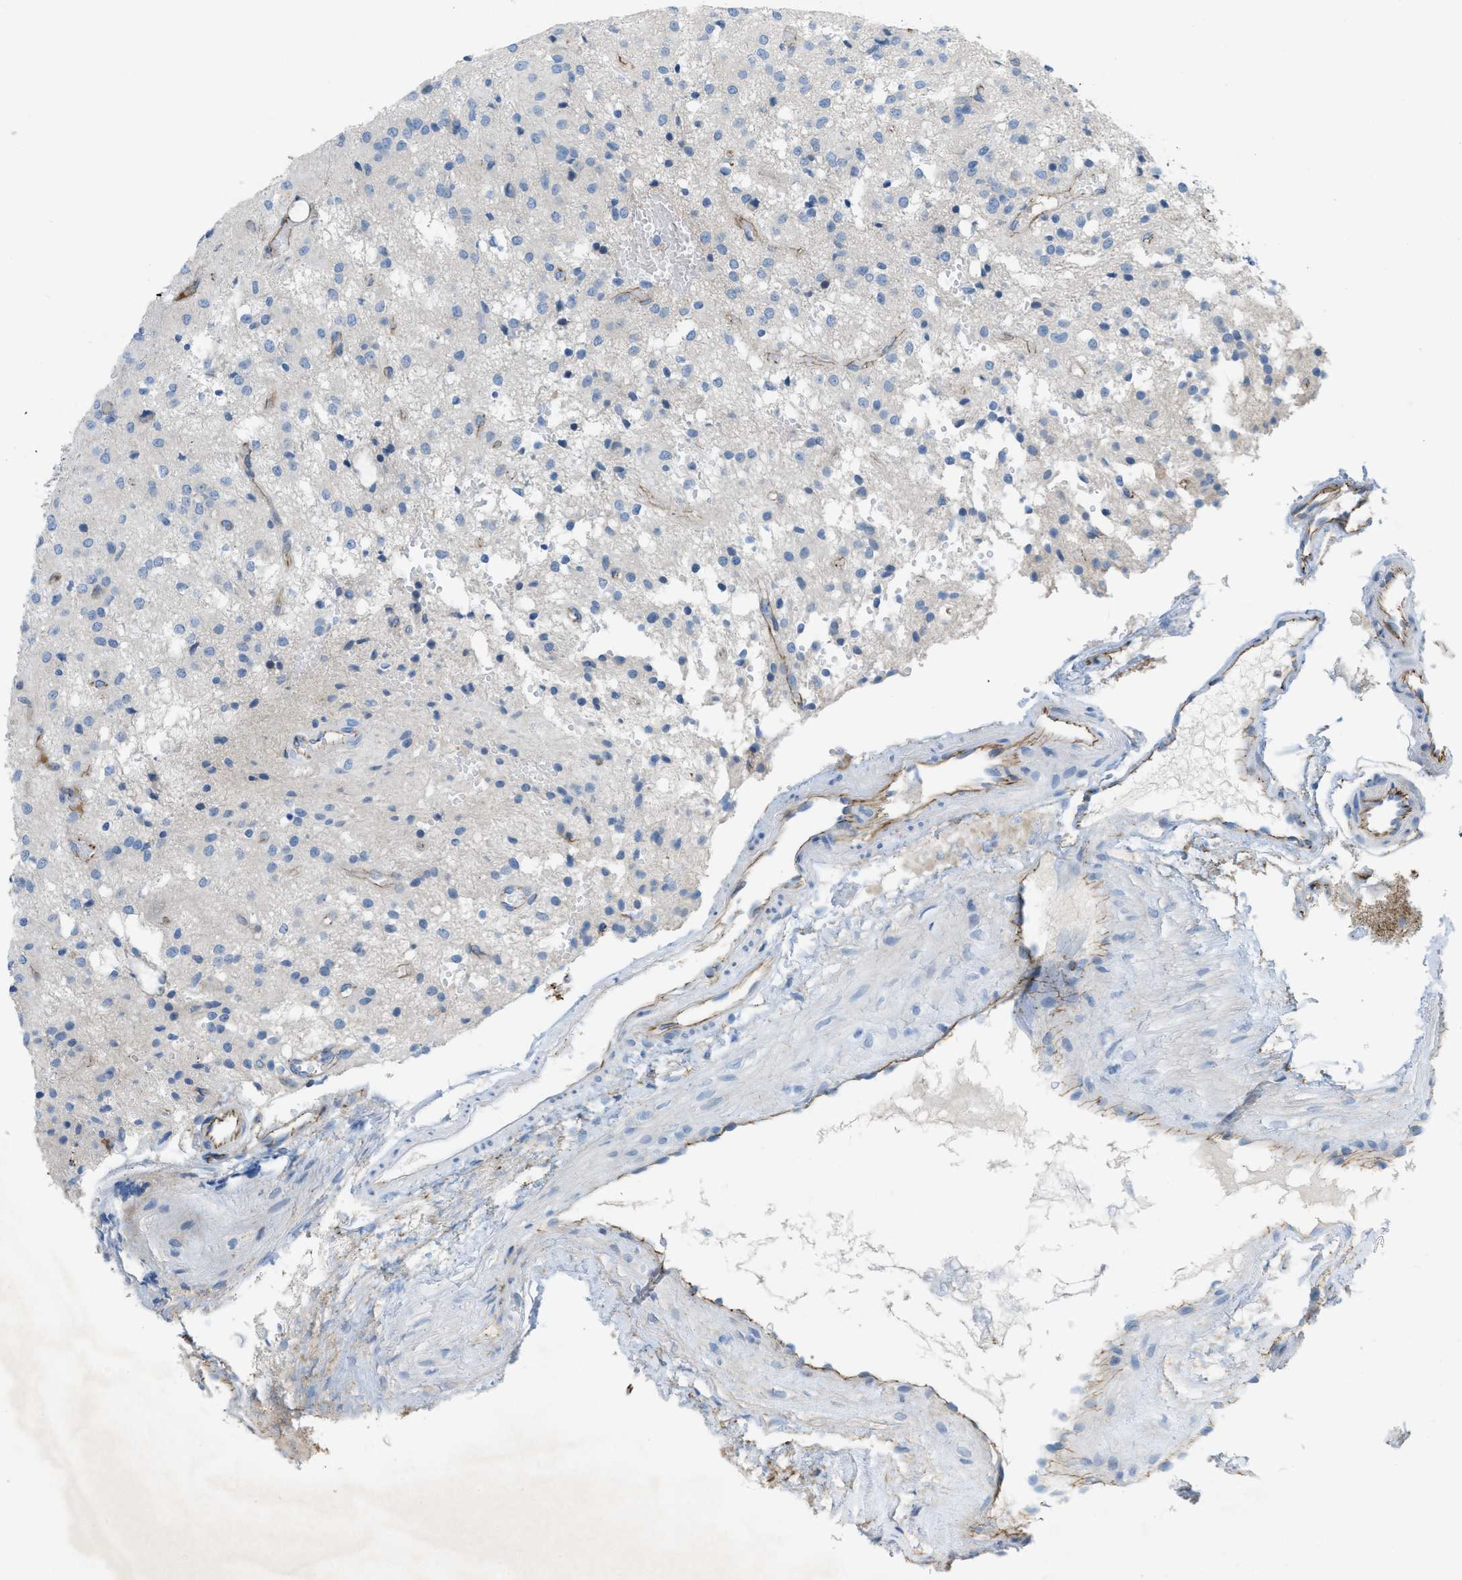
{"staining": {"intensity": "negative", "quantity": "none", "location": "none"}, "tissue": "glioma", "cell_type": "Tumor cells", "image_type": "cancer", "snomed": [{"axis": "morphology", "description": "Glioma, malignant, High grade"}, {"axis": "topography", "description": "Brain"}], "caption": "An immunohistochemistry micrograph of glioma is shown. There is no staining in tumor cells of glioma. Nuclei are stained in blue.", "gene": "CRB3", "patient": {"sex": "female", "age": 59}}